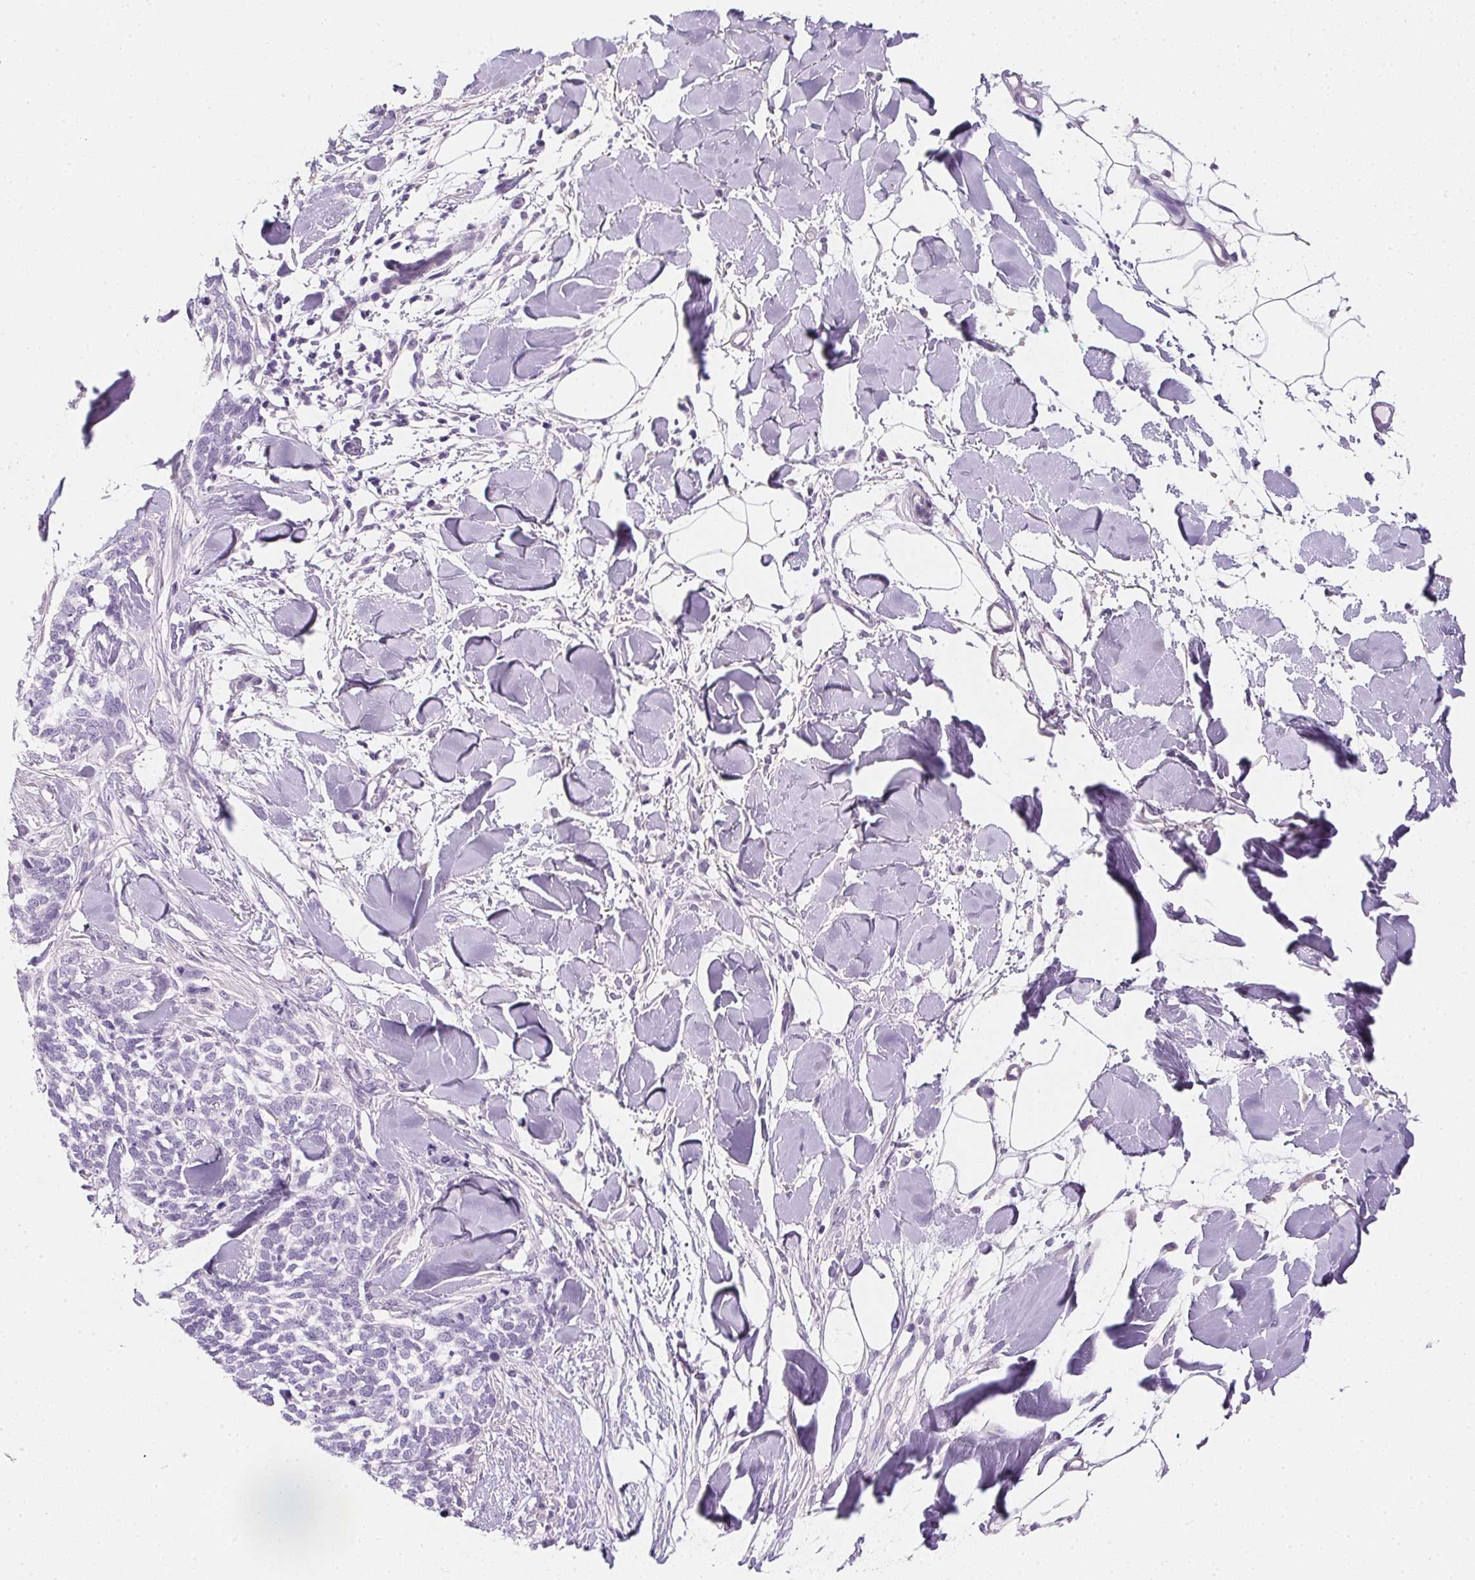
{"staining": {"intensity": "negative", "quantity": "none", "location": "none"}, "tissue": "skin cancer", "cell_type": "Tumor cells", "image_type": "cancer", "snomed": [{"axis": "morphology", "description": "Basal cell carcinoma"}, {"axis": "topography", "description": "Skin"}], "caption": "Human basal cell carcinoma (skin) stained for a protein using IHC demonstrates no expression in tumor cells.", "gene": "AQP5", "patient": {"sex": "female", "age": 59}}